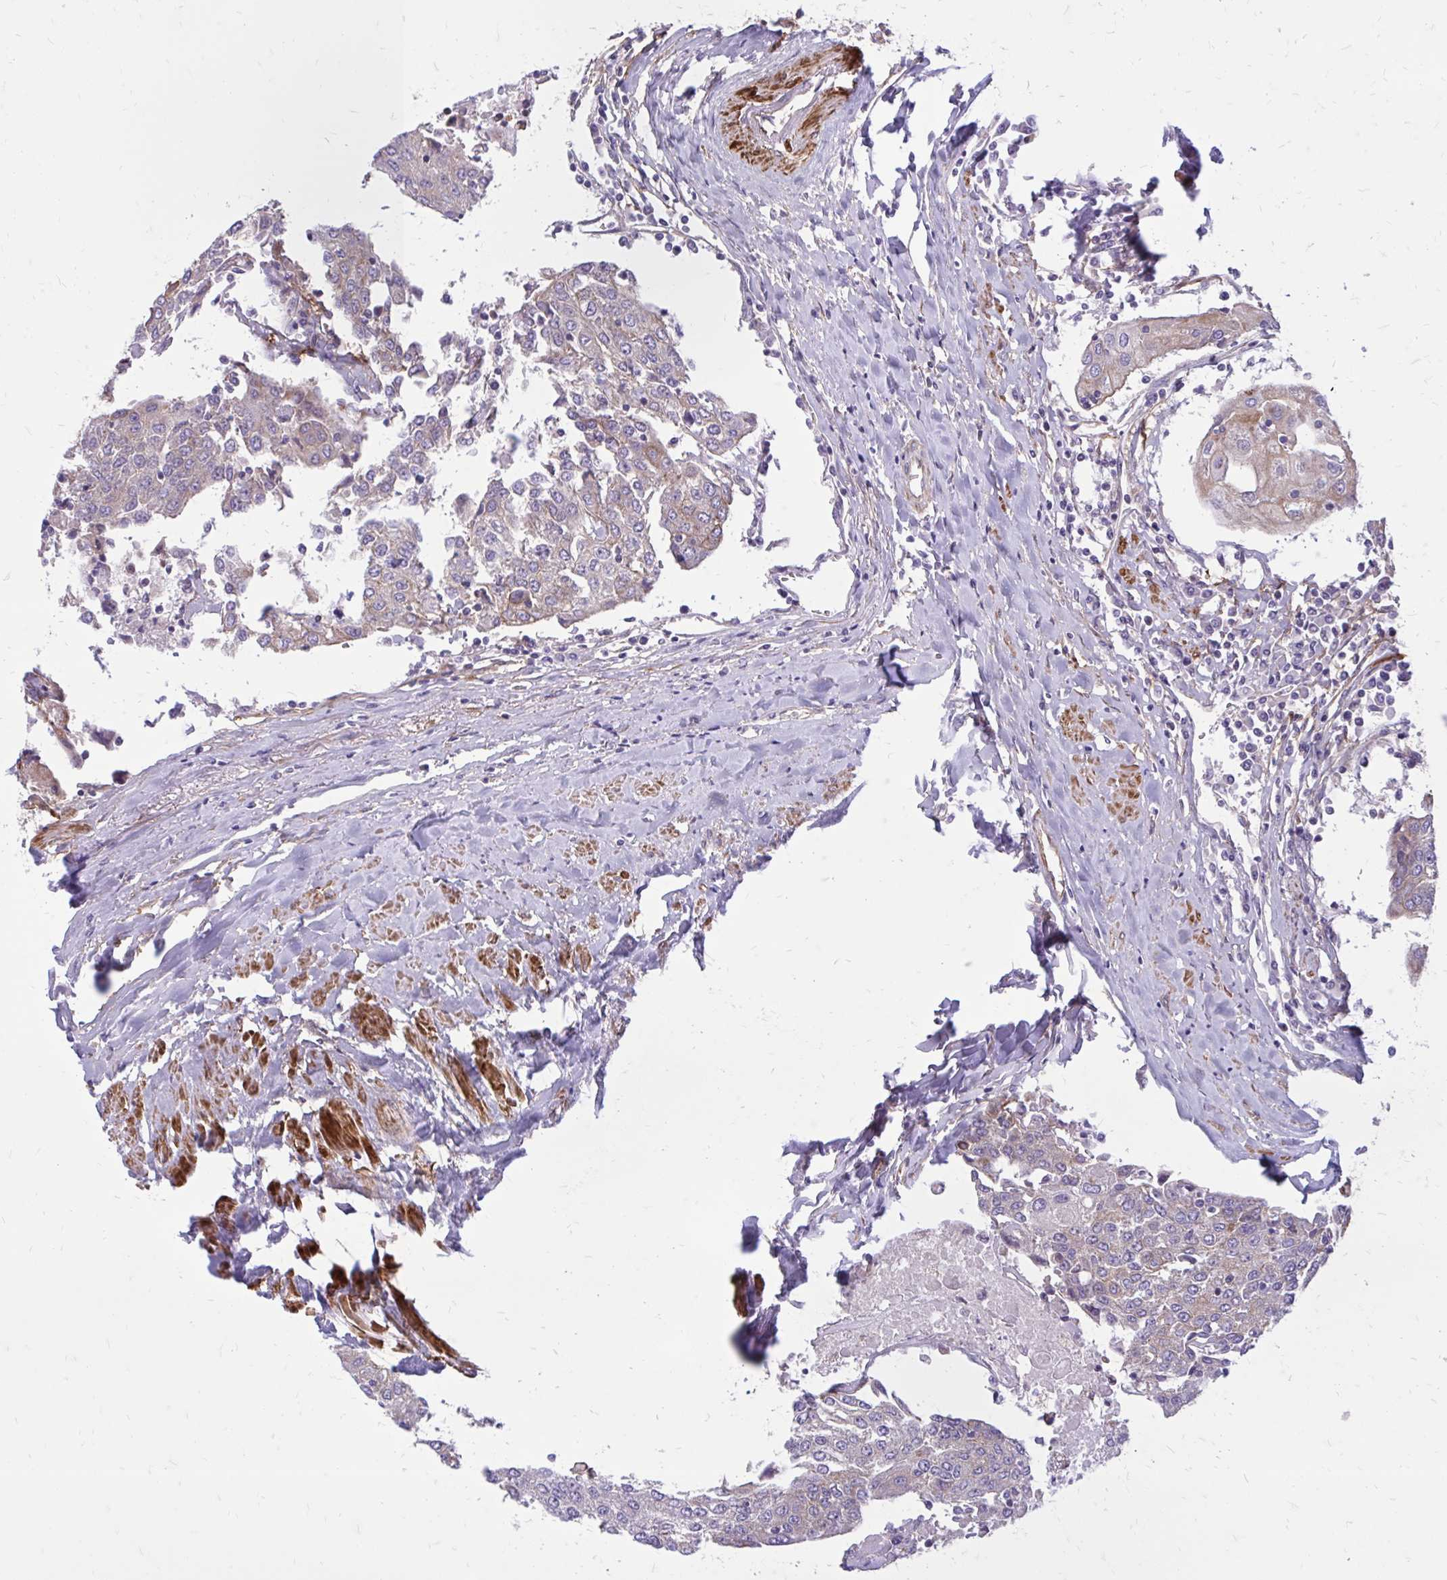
{"staining": {"intensity": "weak", "quantity": "<25%", "location": "cytoplasmic/membranous"}, "tissue": "urothelial cancer", "cell_type": "Tumor cells", "image_type": "cancer", "snomed": [{"axis": "morphology", "description": "Urothelial carcinoma, High grade"}, {"axis": "topography", "description": "Urinary bladder"}], "caption": "IHC image of neoplastic tissue: human high-grade urothelial carcinoma stained with DAB displays no significant protein staining in tumor cells.", "gene": "FAP", "patient": {"sex": "female", "age": 85}}